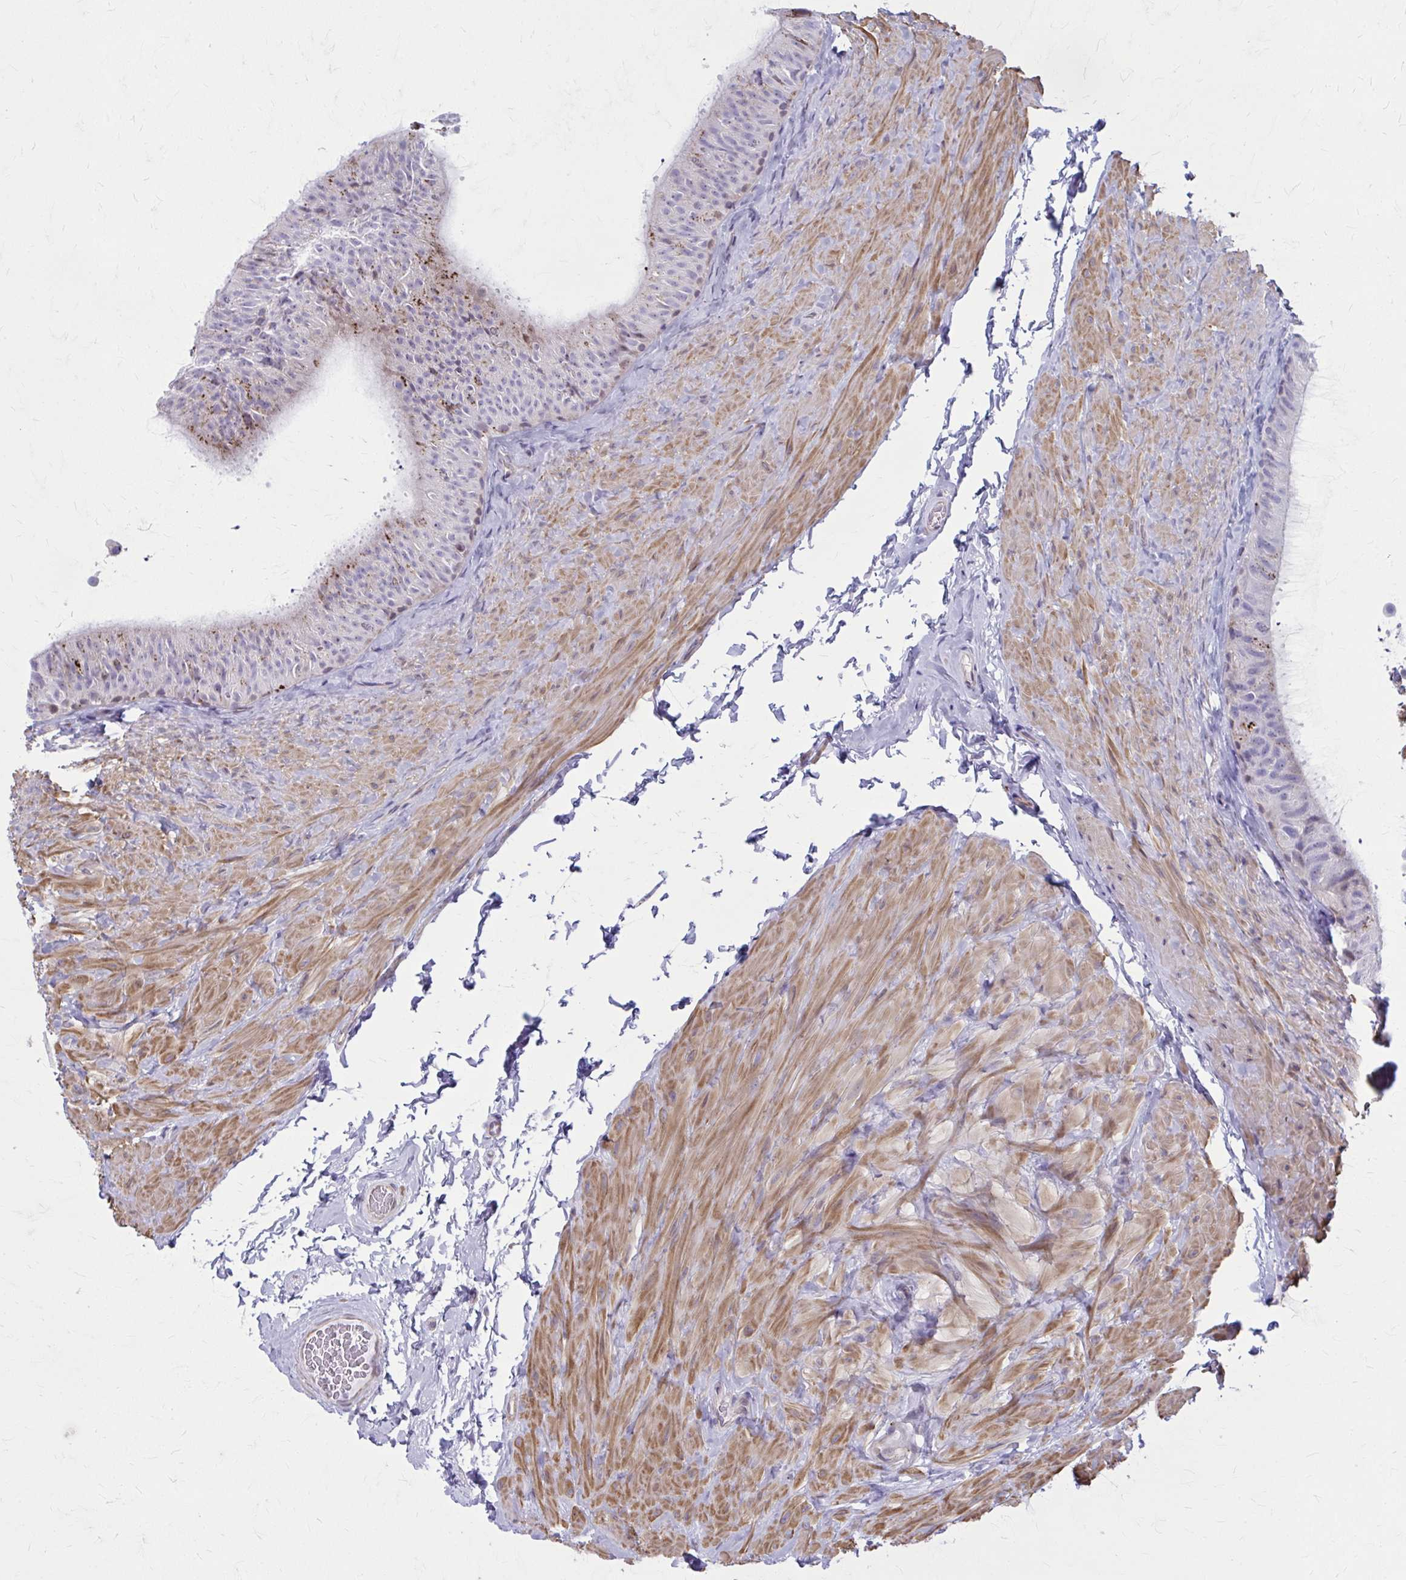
{"staining": {"intensity": "moderate", "quantity": "<25%", "location": "cytoplasmic/membranous"}, "tissue": "epididymis", "cell_type": "Glandular cells", "image_type": "normal", "snomed": [{"axis": "morphology", "description": "Normal tissue, NOS"}, {"axis": "topography", "description": "Epididymis, spermatic cord, NOS"}, {"axis": "topography", "description": "Epididymis"}], "caption": "Immunohistochemistry (IHC) (DAB (3,3'-diaminobenzidine)) staining of unremarkable human epididymis shows moderate cytoplasmic/membranous protein positivity in about <25% of glandular cells.", "gene": "LRRC4B", "patient": {"sex": "male", "age": 31}}